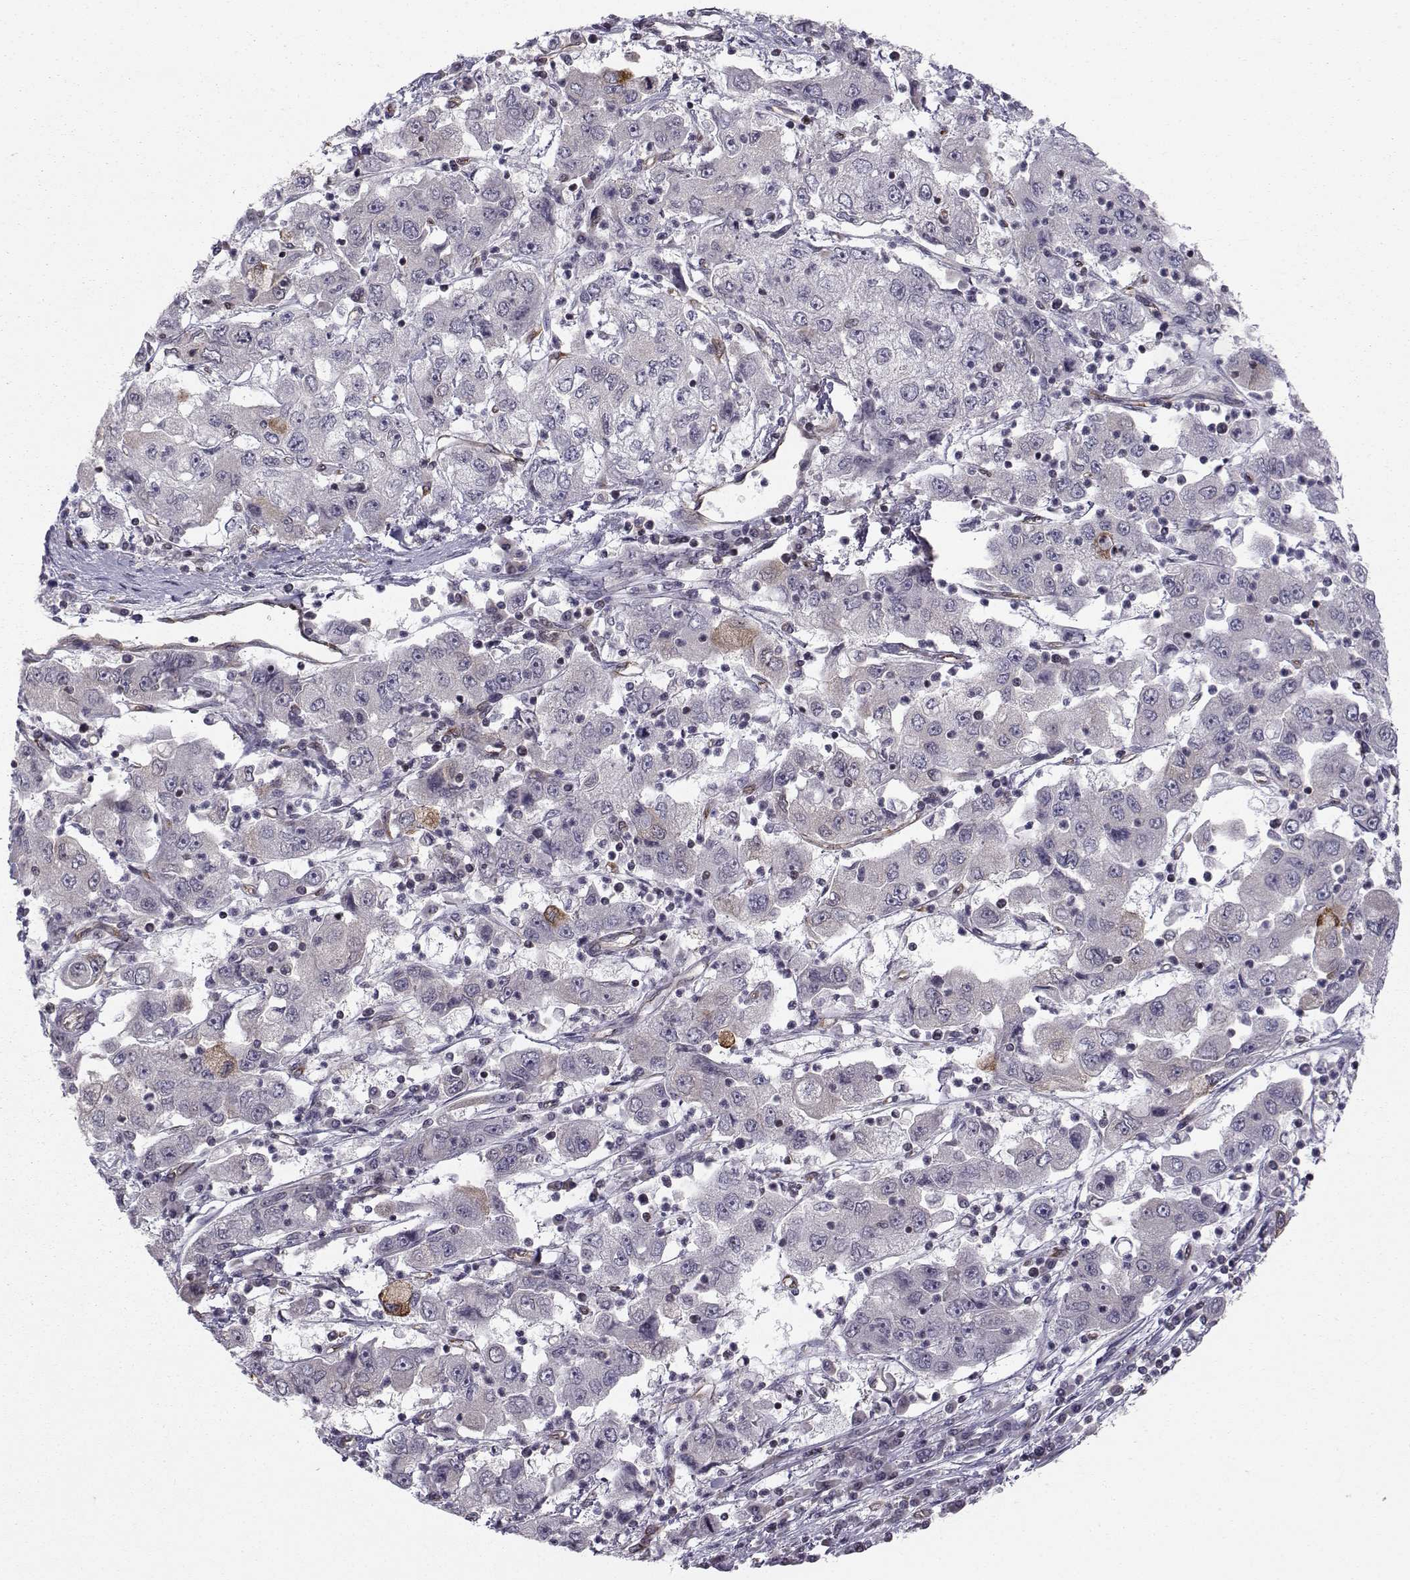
{"staining": {"intensity": "negative", "quantity": "none", "location": "none"}, "tissue": "cervical cancer", "cell_type": "Tumor cells", "image_type": "cancer", "snomed": [{"axis": "morphology", "description": "Squamous cell carcinoma, NOS"}, {"axis": "topography", "description": "Cervix"}], "caption": "The histopathology image demonstrates no staining of tumor cells in squamous cell carcinoma (cervical). (Brightfield microscopy of DAB (3,3'-diaminobenzidine) immunohistochemistry at high magnification).", "gene": "KIF13B", "patient": {"sex": "female", "age": 36}}